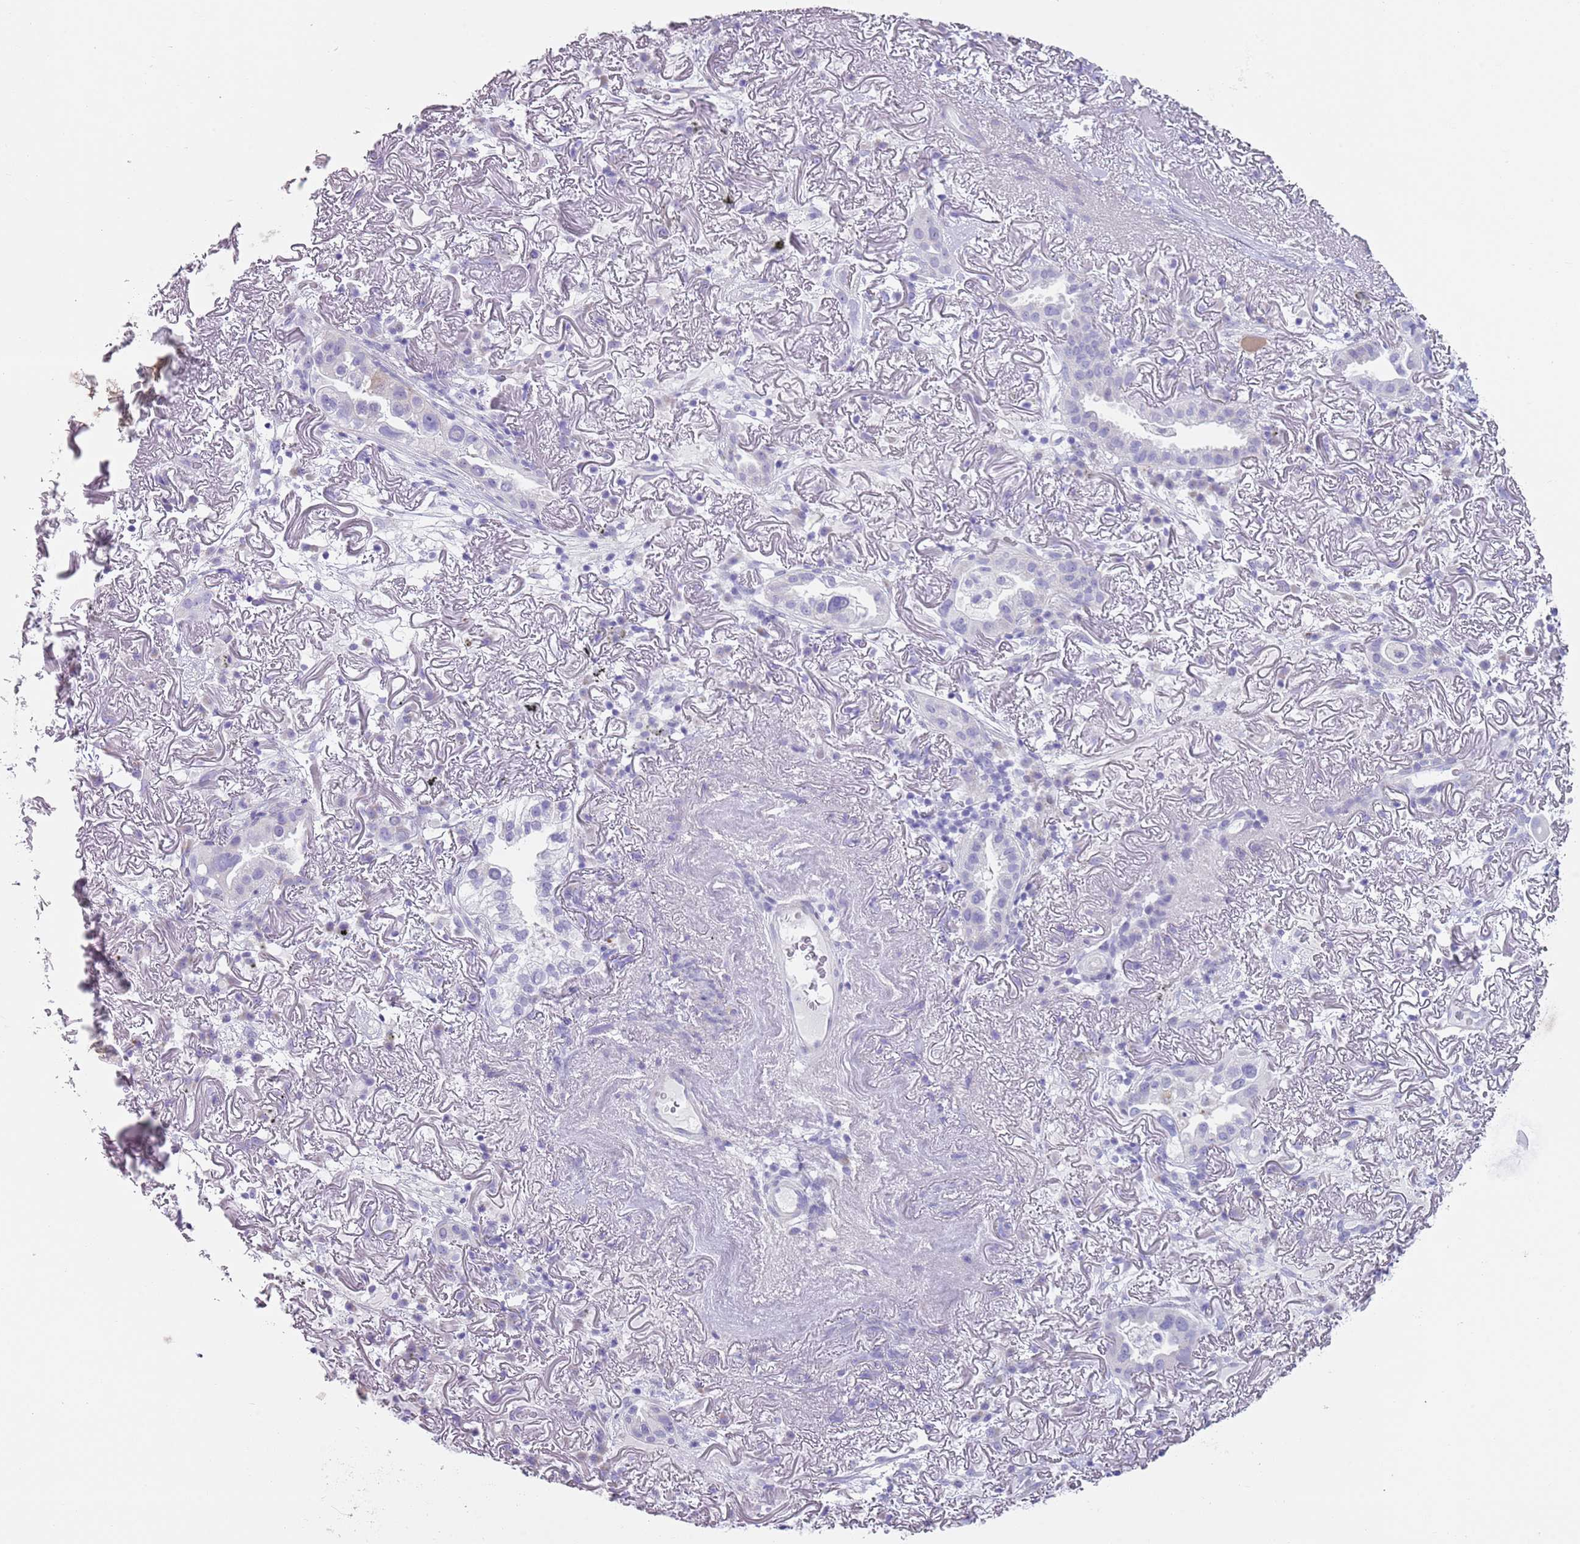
{"staining": {"intensity": "negative", "quantity": "none", "location": "none"}, "tissue": "lung cancer", "cell_type": "Tumor cells", "image_type": "cancer", "snomed": [{"axis": "morphology", "description": "Adenocarcinoma, NOS"}, {"axis": "topography", "description": "Lung"}], "caption": "IHC micrograph of neoplastic tissue: adenocarcinoma (lung) stained with DAB (3,3'-diaminobenzidine) demonstrates no significant protein positivity in tumor cells.", "gene": "CD177", "patient": {"sex": "female", "age": 69}}